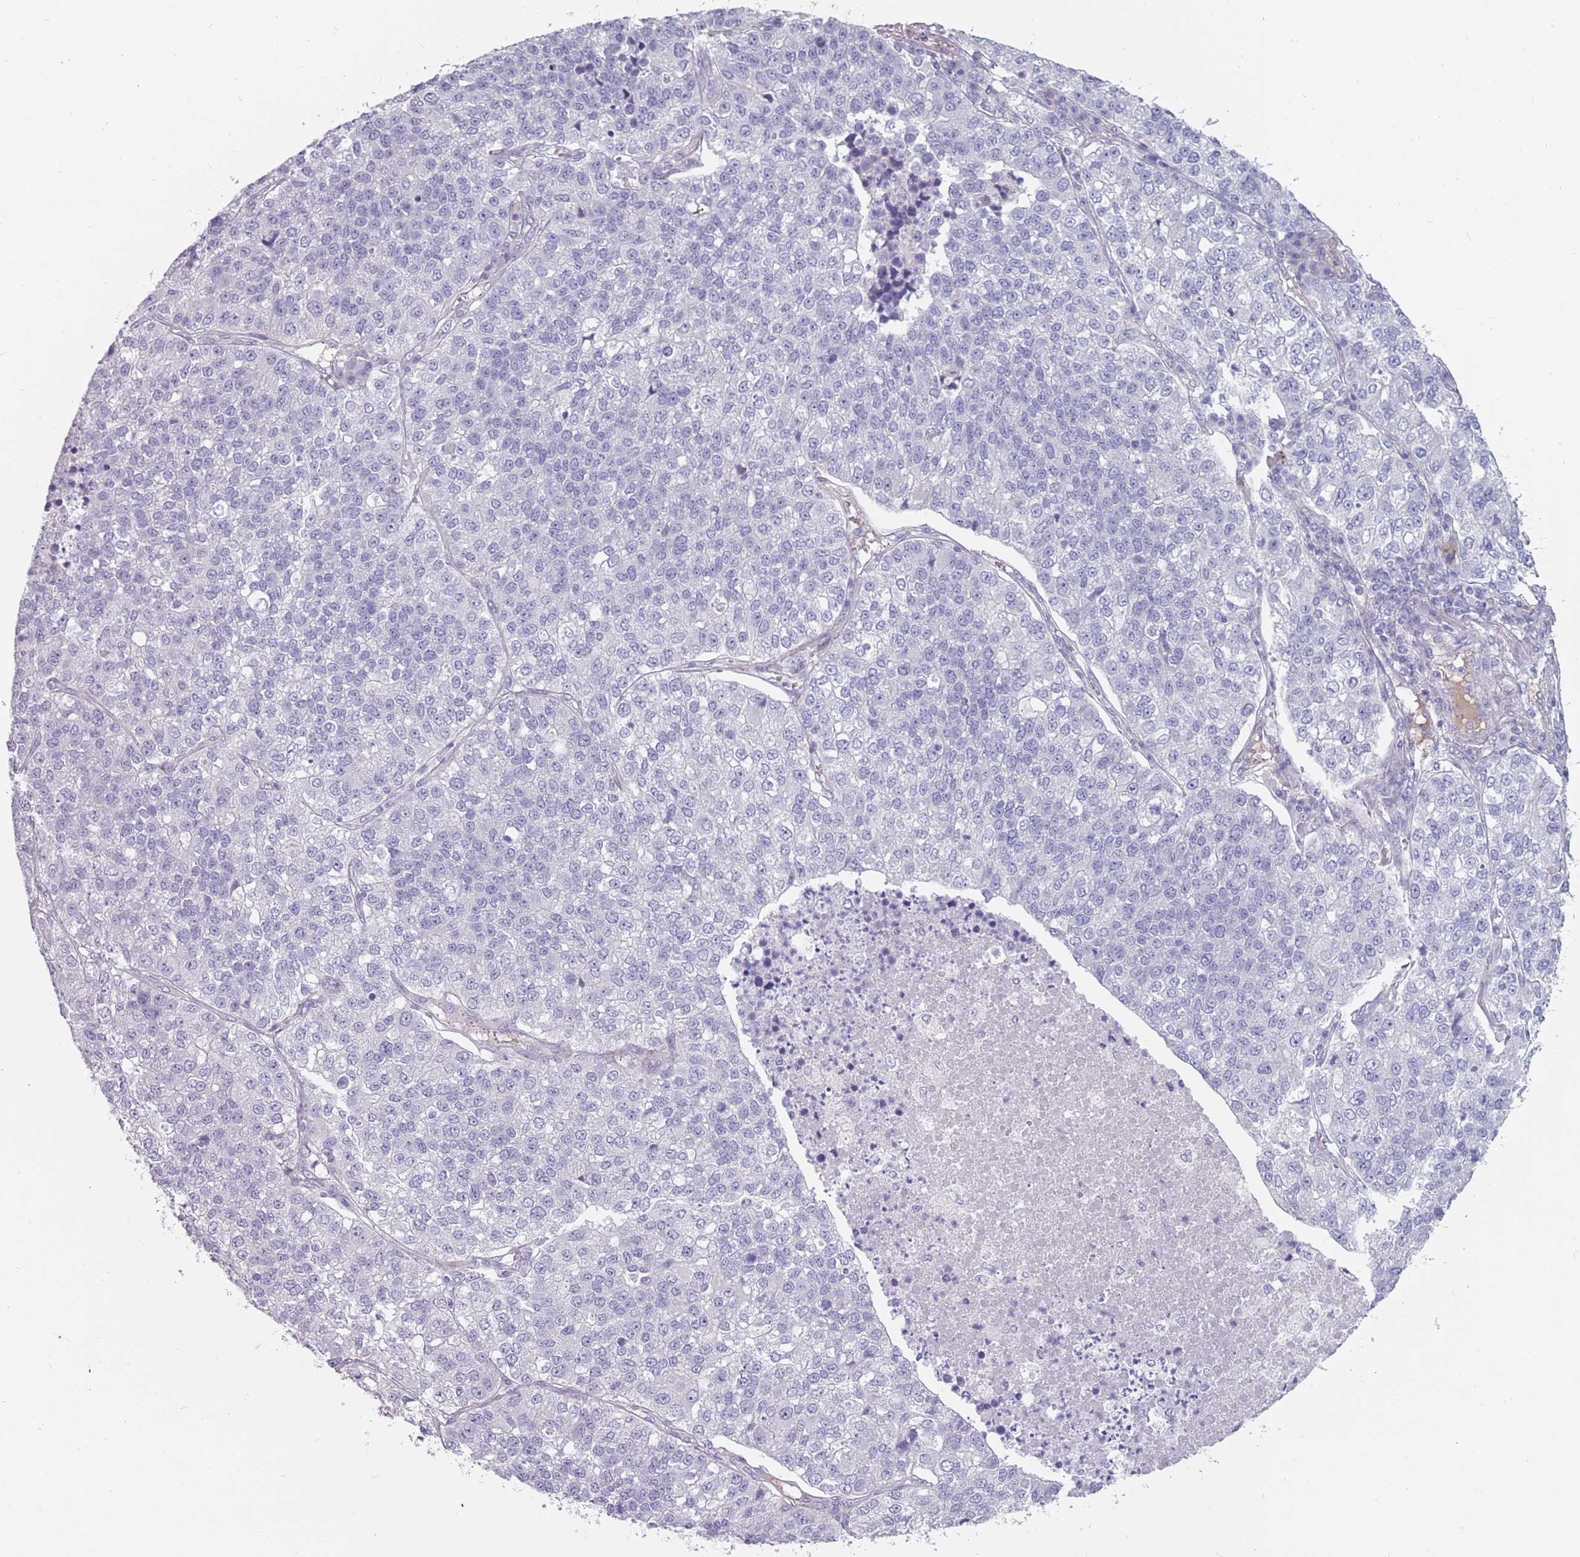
{"staining": {"intensity": "negative", "quantity": "none", "location": "none"}, "tissue": "lung cancer", "cell_type": "Tumor cells", "image_type": "cancer", "snomed": [{"axis": "morphology", "description": "Adenocarcinoma, NOS"}, {"axis": "topography", "description": "Lung"}], "caption": "Tumor cells are negative for protein expression in human adenocarcinoma (lung).", "gene": "DDX4", "patient": {"sex": "male", "age": 49}}